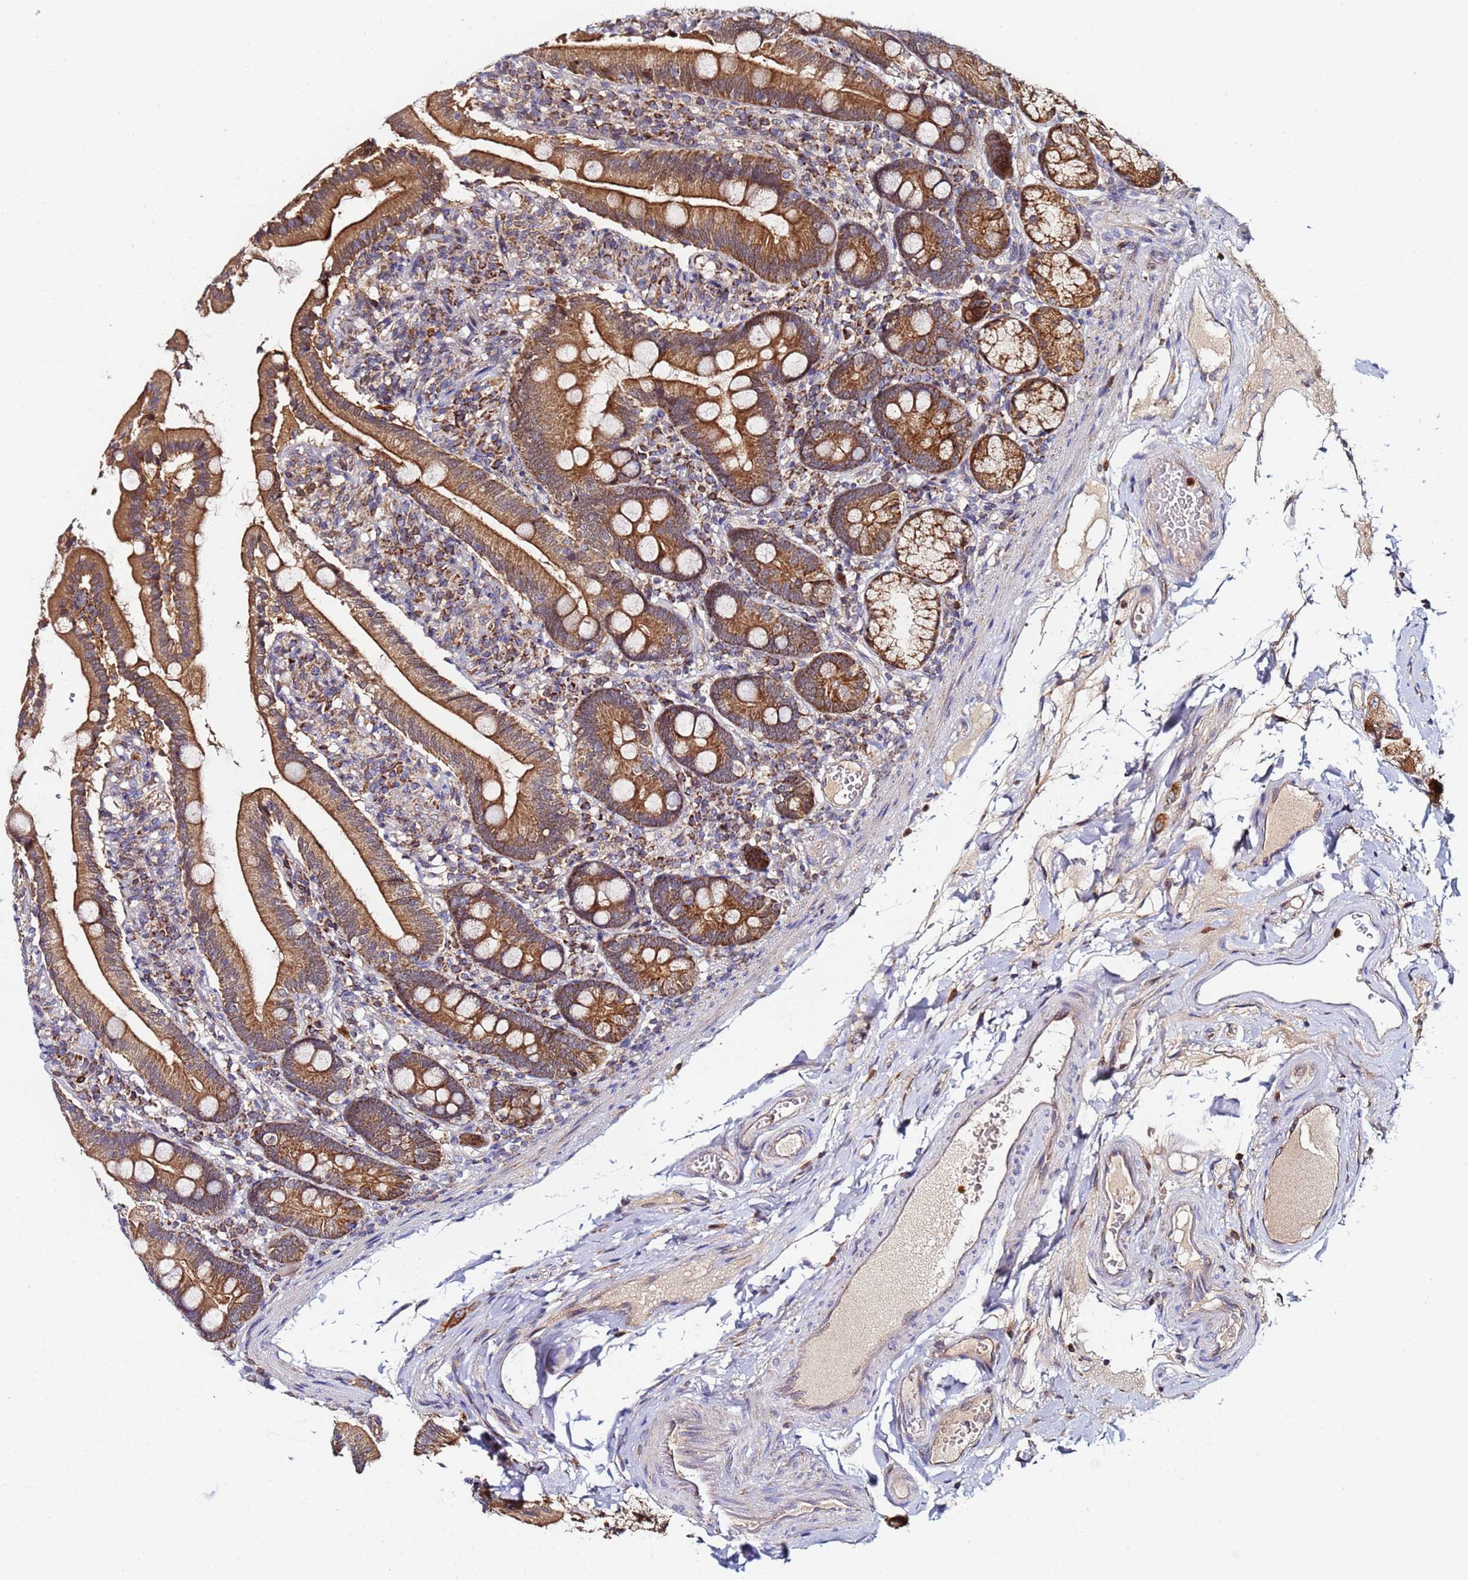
{"staining": {"intensity": "moderate", "quantity": ">75%", "location": "cytoplasmic/membranous"}, "tissue": "duodenum", "cell_type": "Glandular cells", "image_type": "normal", "snomed": [{"axis": "morphology", "description": "Normal tissue, NOS"}, {"axis": "topography", "description": "Duodenum"}], "caption": "A medium amount of moderate cytoplasmic/membranous expression is appreciated in approximately >75% of glandular cells in normal duodenum.", "gene": "CCDC127", "patient": {"sex": "female", "age": 67}}